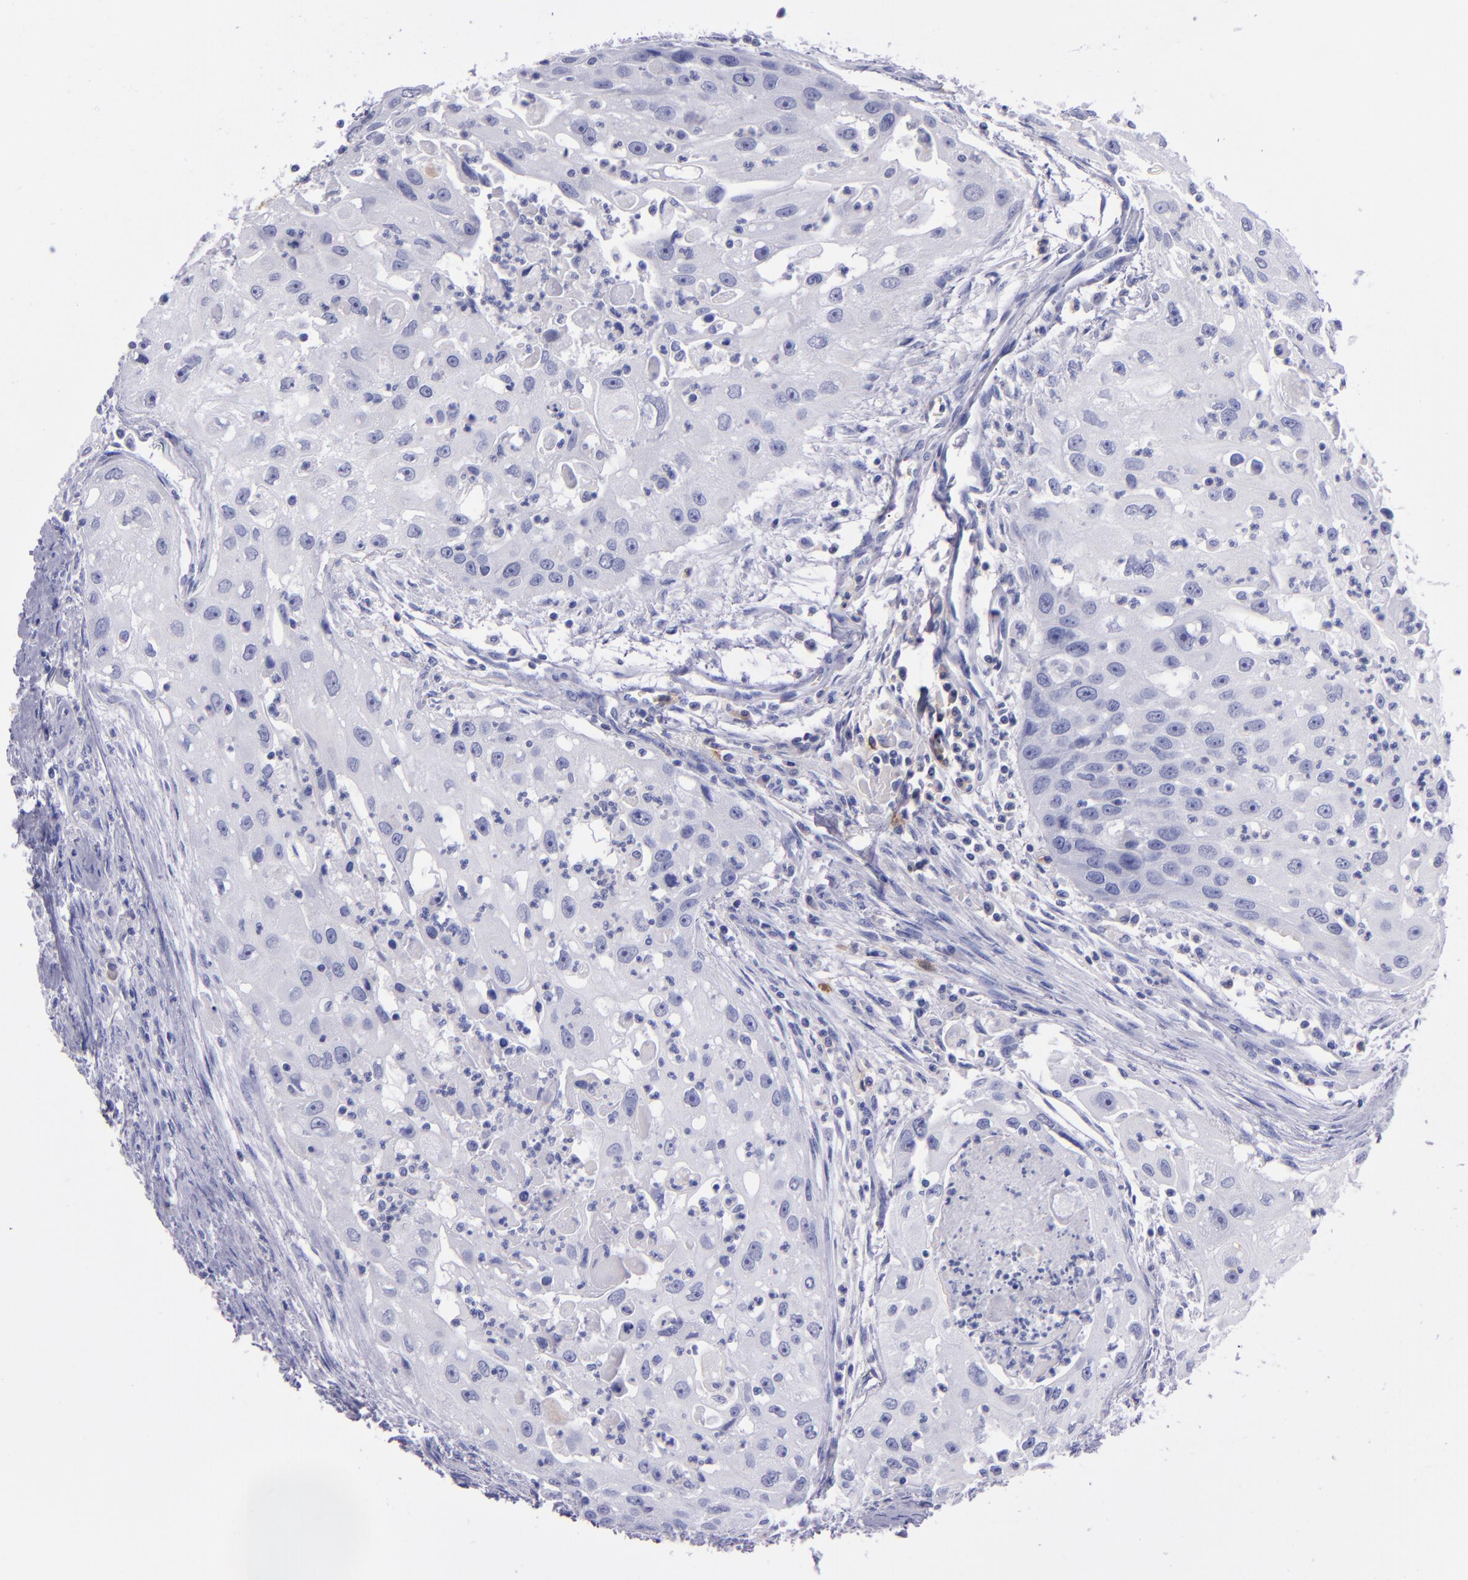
{"staining": {"intensity": "negative", "quantity": "none", "location": "none"}, "tissue": "head and neck cancer", "cell_type": "Tumor cells", "image_type": "cancer", "snomed": [{"axis": "morphology", "description": "Squamous cell carcinoma, NOS"}, {"axis": "topography", "description": "Head-Neck"}], "caption": "Tumor cells are negative for brown protein staining in squamous cell carcinoma (head and neck). (Stains: DAB IHC with hematoxylin counter stain, Microscopy: brightfield microscopy at high magnification).", "gene": "CD37", "patient": {"sex": "male", "age": 64}}